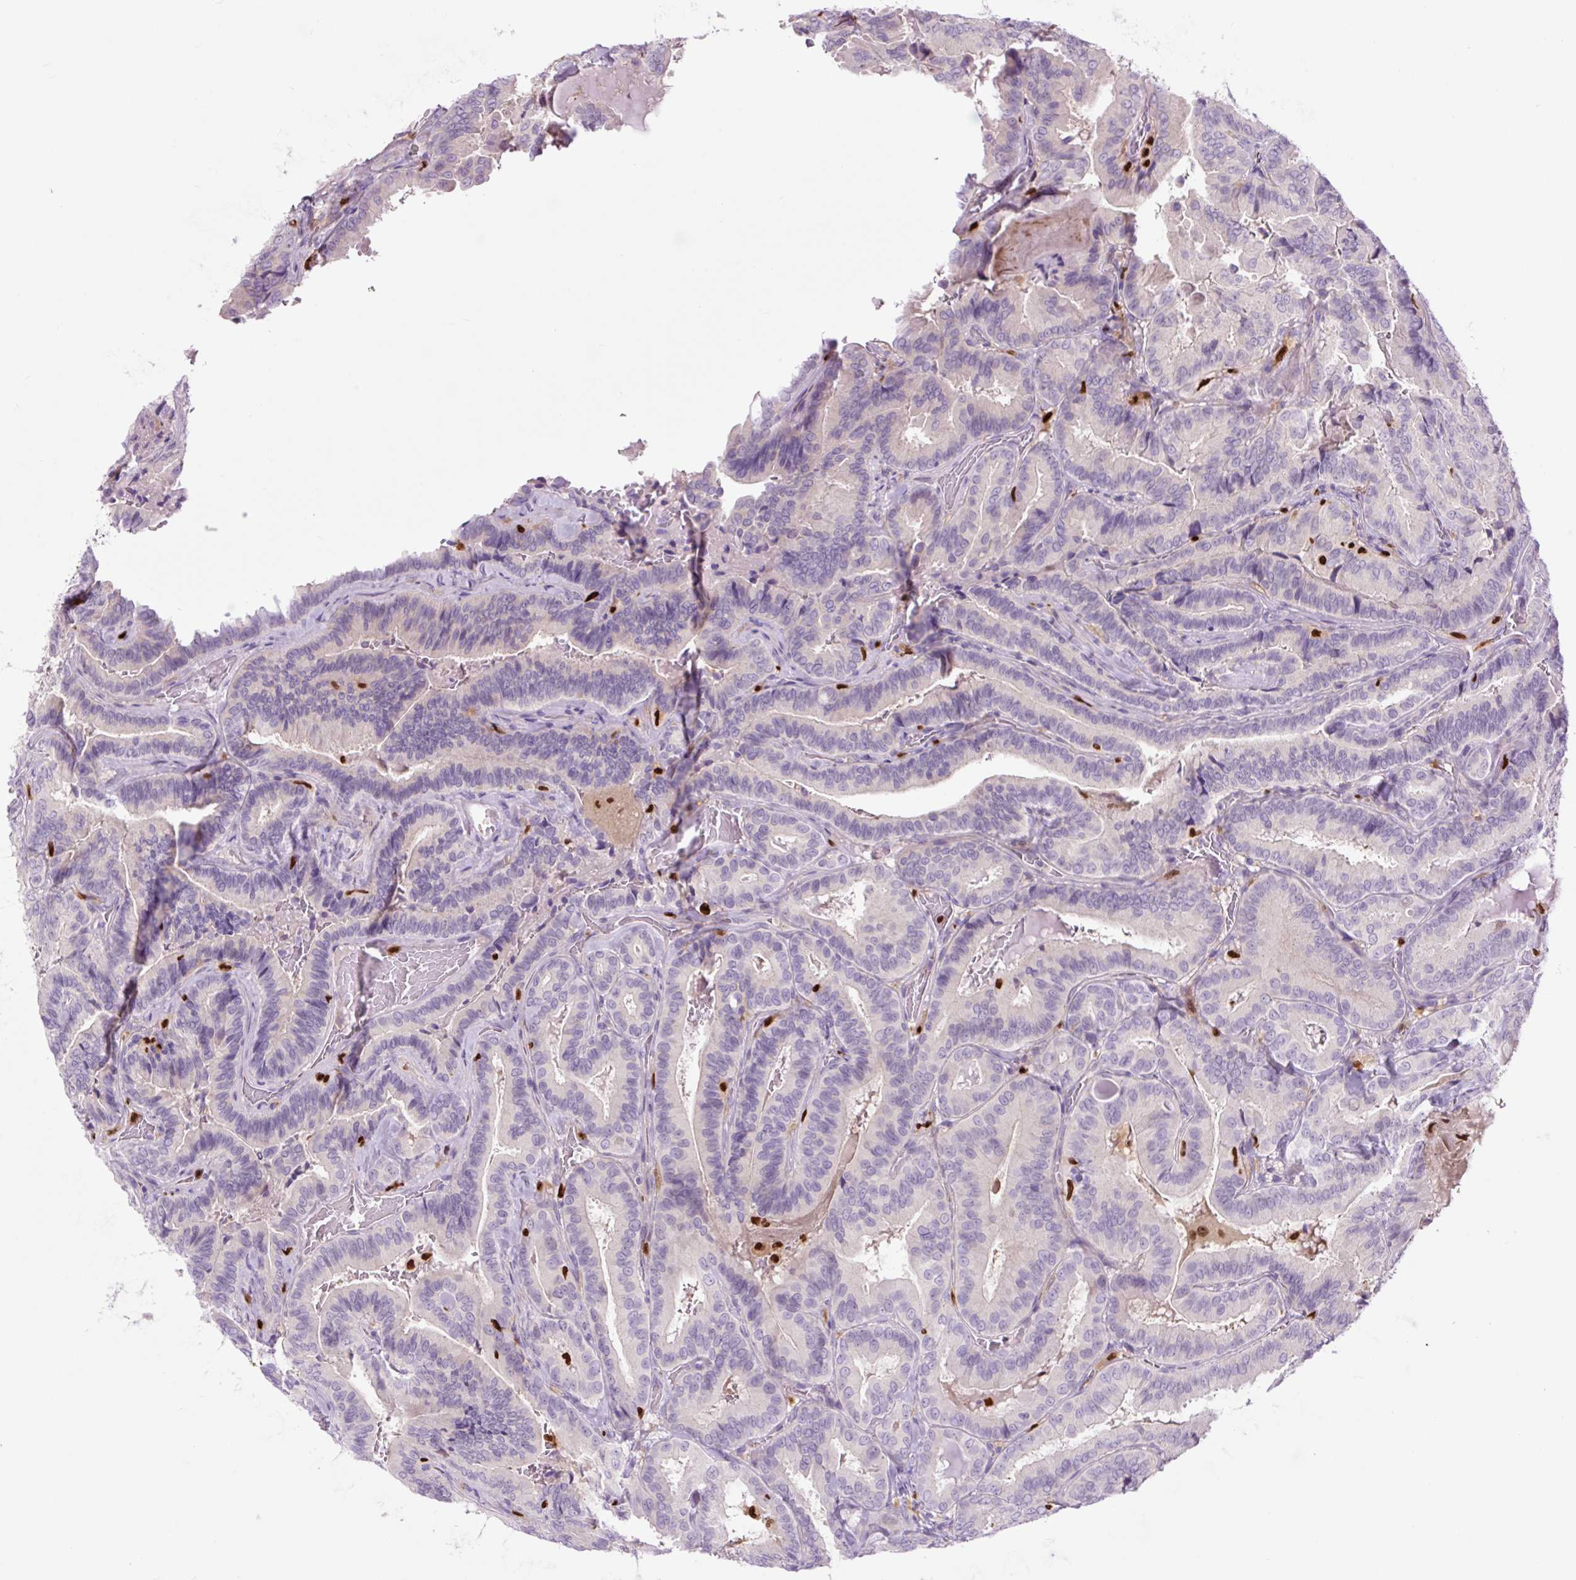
{"staining": {"intensity": "negative", "quantity": "none", "location": "none"}, "tissue": "thyroid cancer", "cell_type": "Tumor cells", "image_type": "cancer", "snomed": [{"axis": "morphology", "description": "Papillary adenocarcinoma, NOS"}, {"axis": "topography", "description": "Thyroid gland"}], "caption": "Tumor cells show no significant staining in thyroid papillary adenocarcinoma.", "gene": "SPI1", "patient": {"sex": "male", "age": 61}}